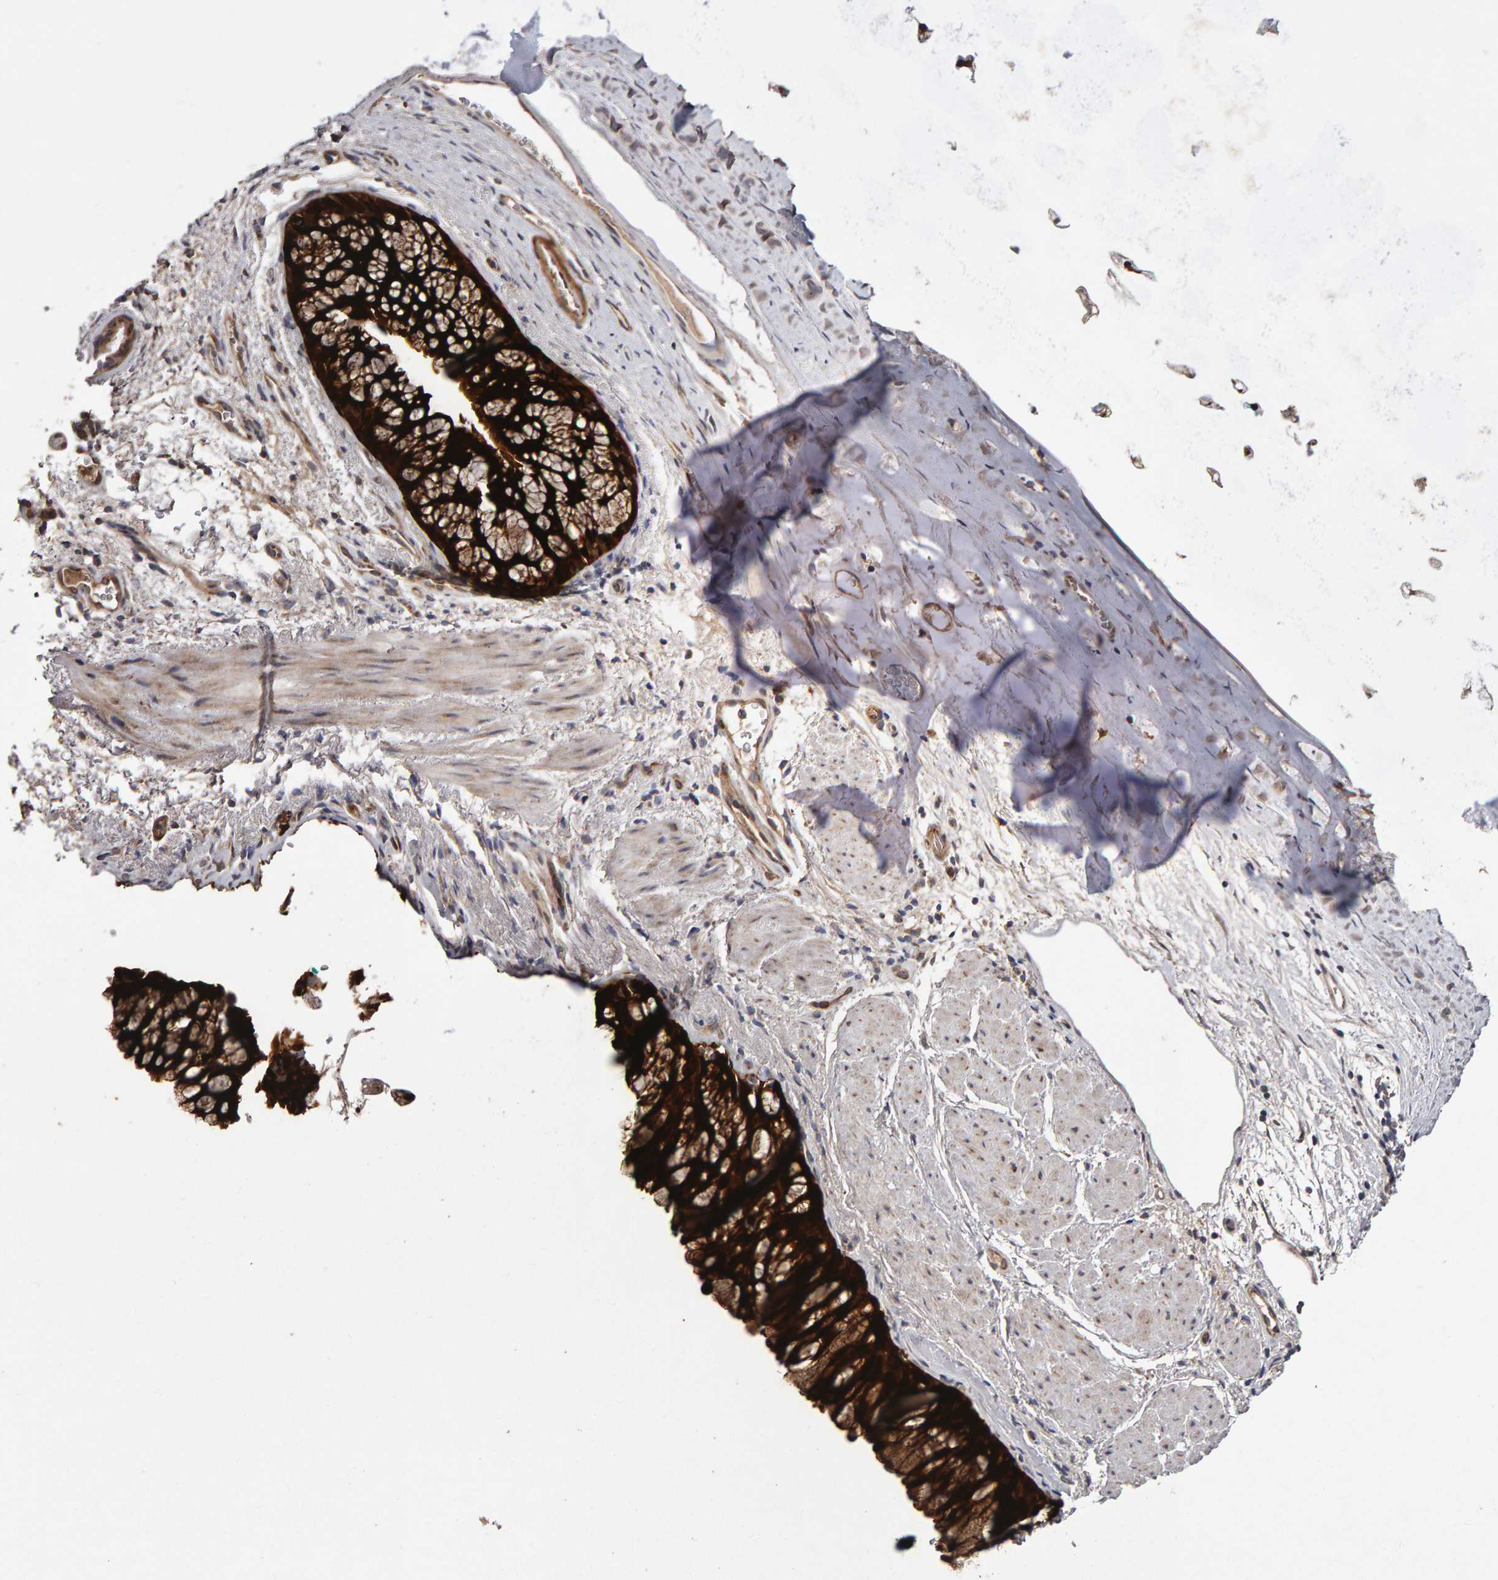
{"staining": {"intensity": "strong", "quantity": ">75%", "location": "cytoplasmic/membranous"}, "tissue": "bronchus", "cell_type": "Respiratory epithelial cells", "image_type": "normal", "snomed": [{"axis": "morphology", "description": "Normal tissue, NOS"}, {"axis": "topography", "description": "Cartilage tissue"}, {"axis": "topography", "description": "Bronchus"}], "caption": "The immunohistochemical stain labels strong cytoplasmic/membranous staining in respiratory epithelial cells of unremarkable bronchus. (DAB (3,3'-diaminobenzidine) = brown stain, brightfield microscopy at high magnification).", "gene": "CANT1", "patient": {"sex": "female", "age": 53}}